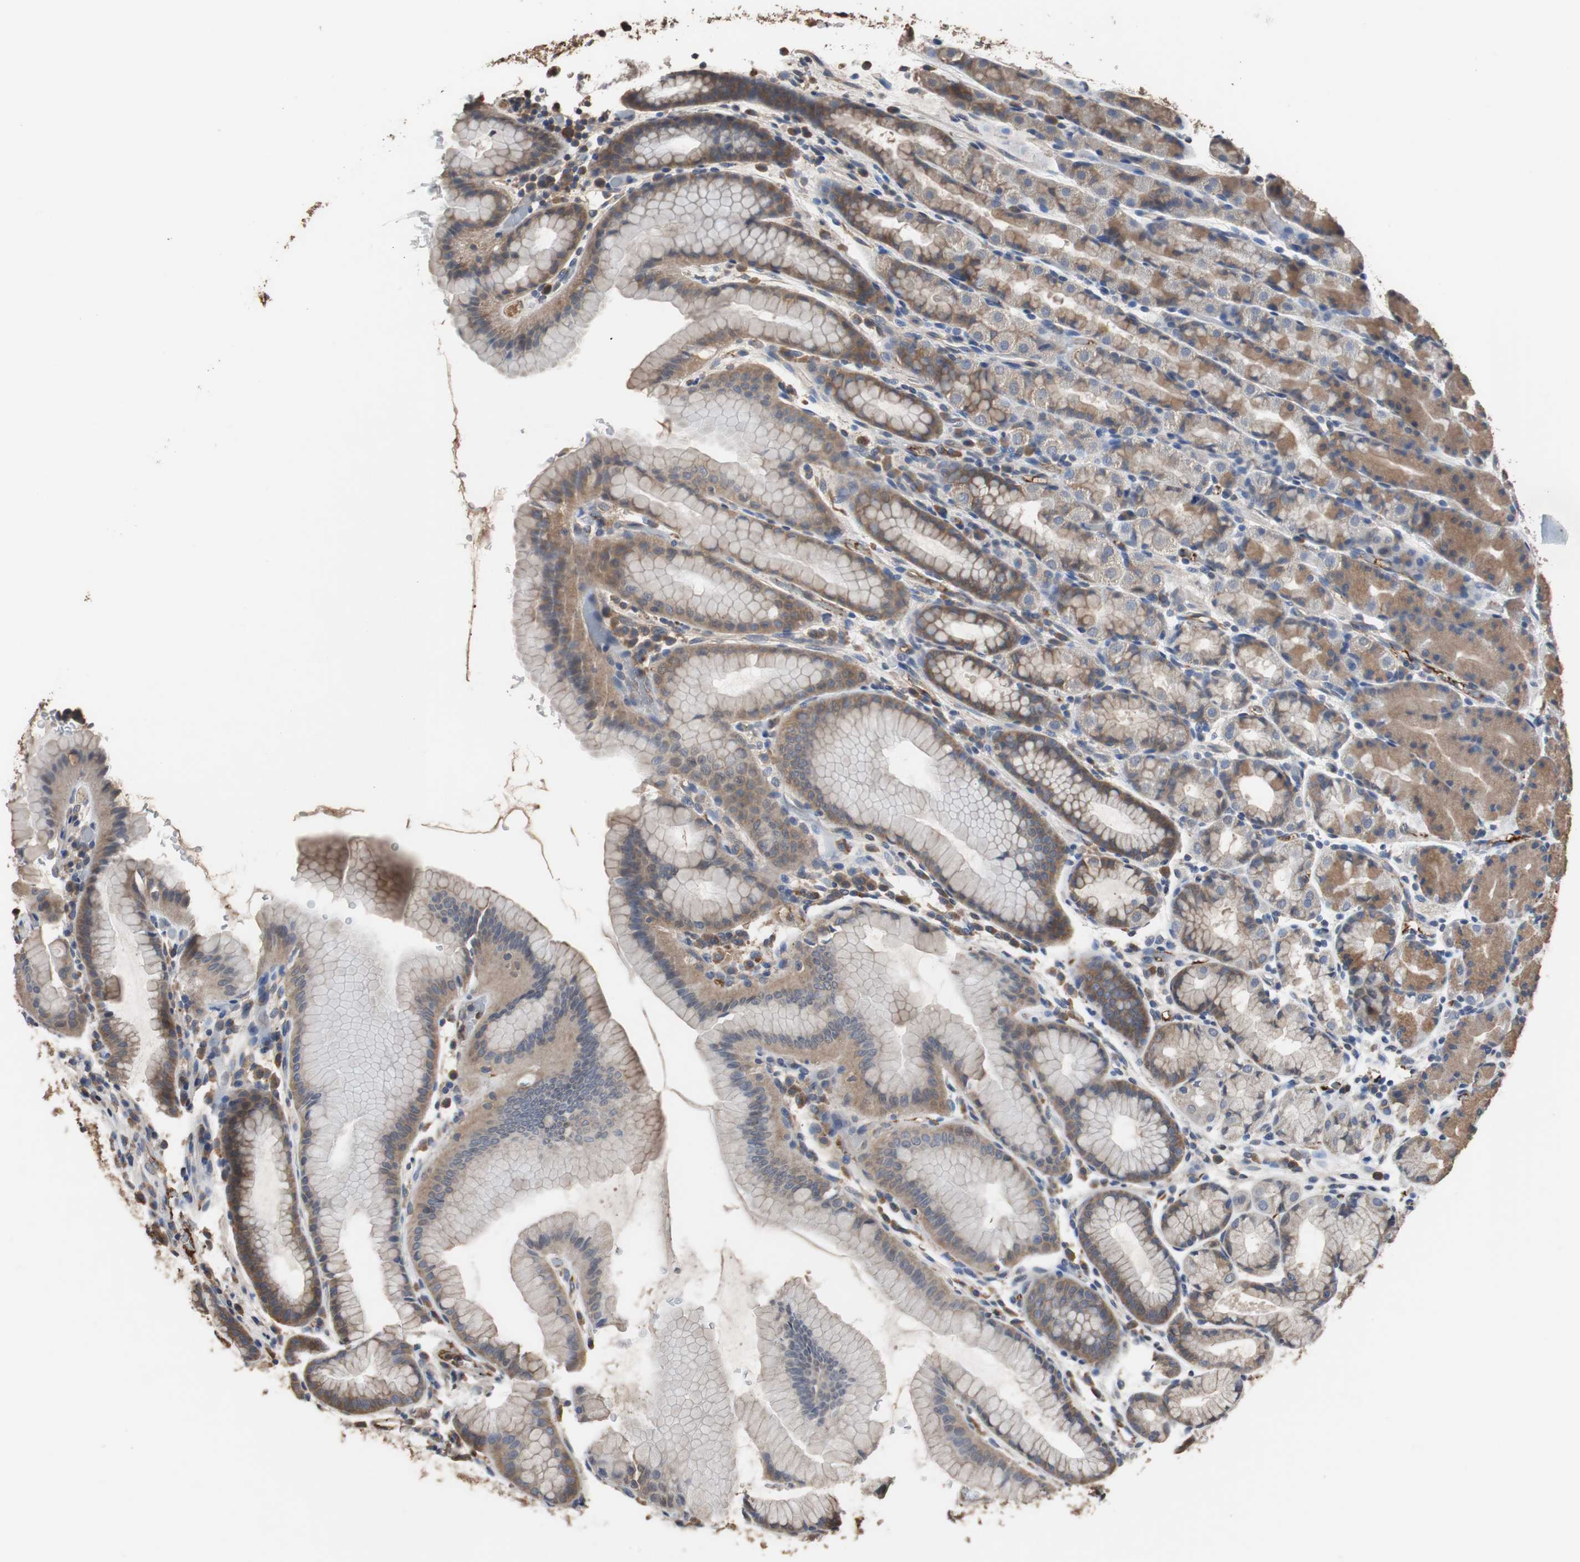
{"staining": {"intensity": "moderate", "quantity": "25%-75%", "location": "cytoplasmic/membranous"}, "tissue": "stomach", "cell_type": "Glandular cells", "image_type": "normal", "snomed": [{"axis": "morphology", "description": "Normal tissue, NOS"}, {"axis": "topography", "description": "Stomach, upper"}], "caption": "Moderate cytoplasmic/membranous positivity for a protein is present in approximately 25%-75% of glandular cells of normal stomach using immunohistochemistry (IHC).", "gene": "SCIMP", "patient": {"sex": "male", "age": 68}}